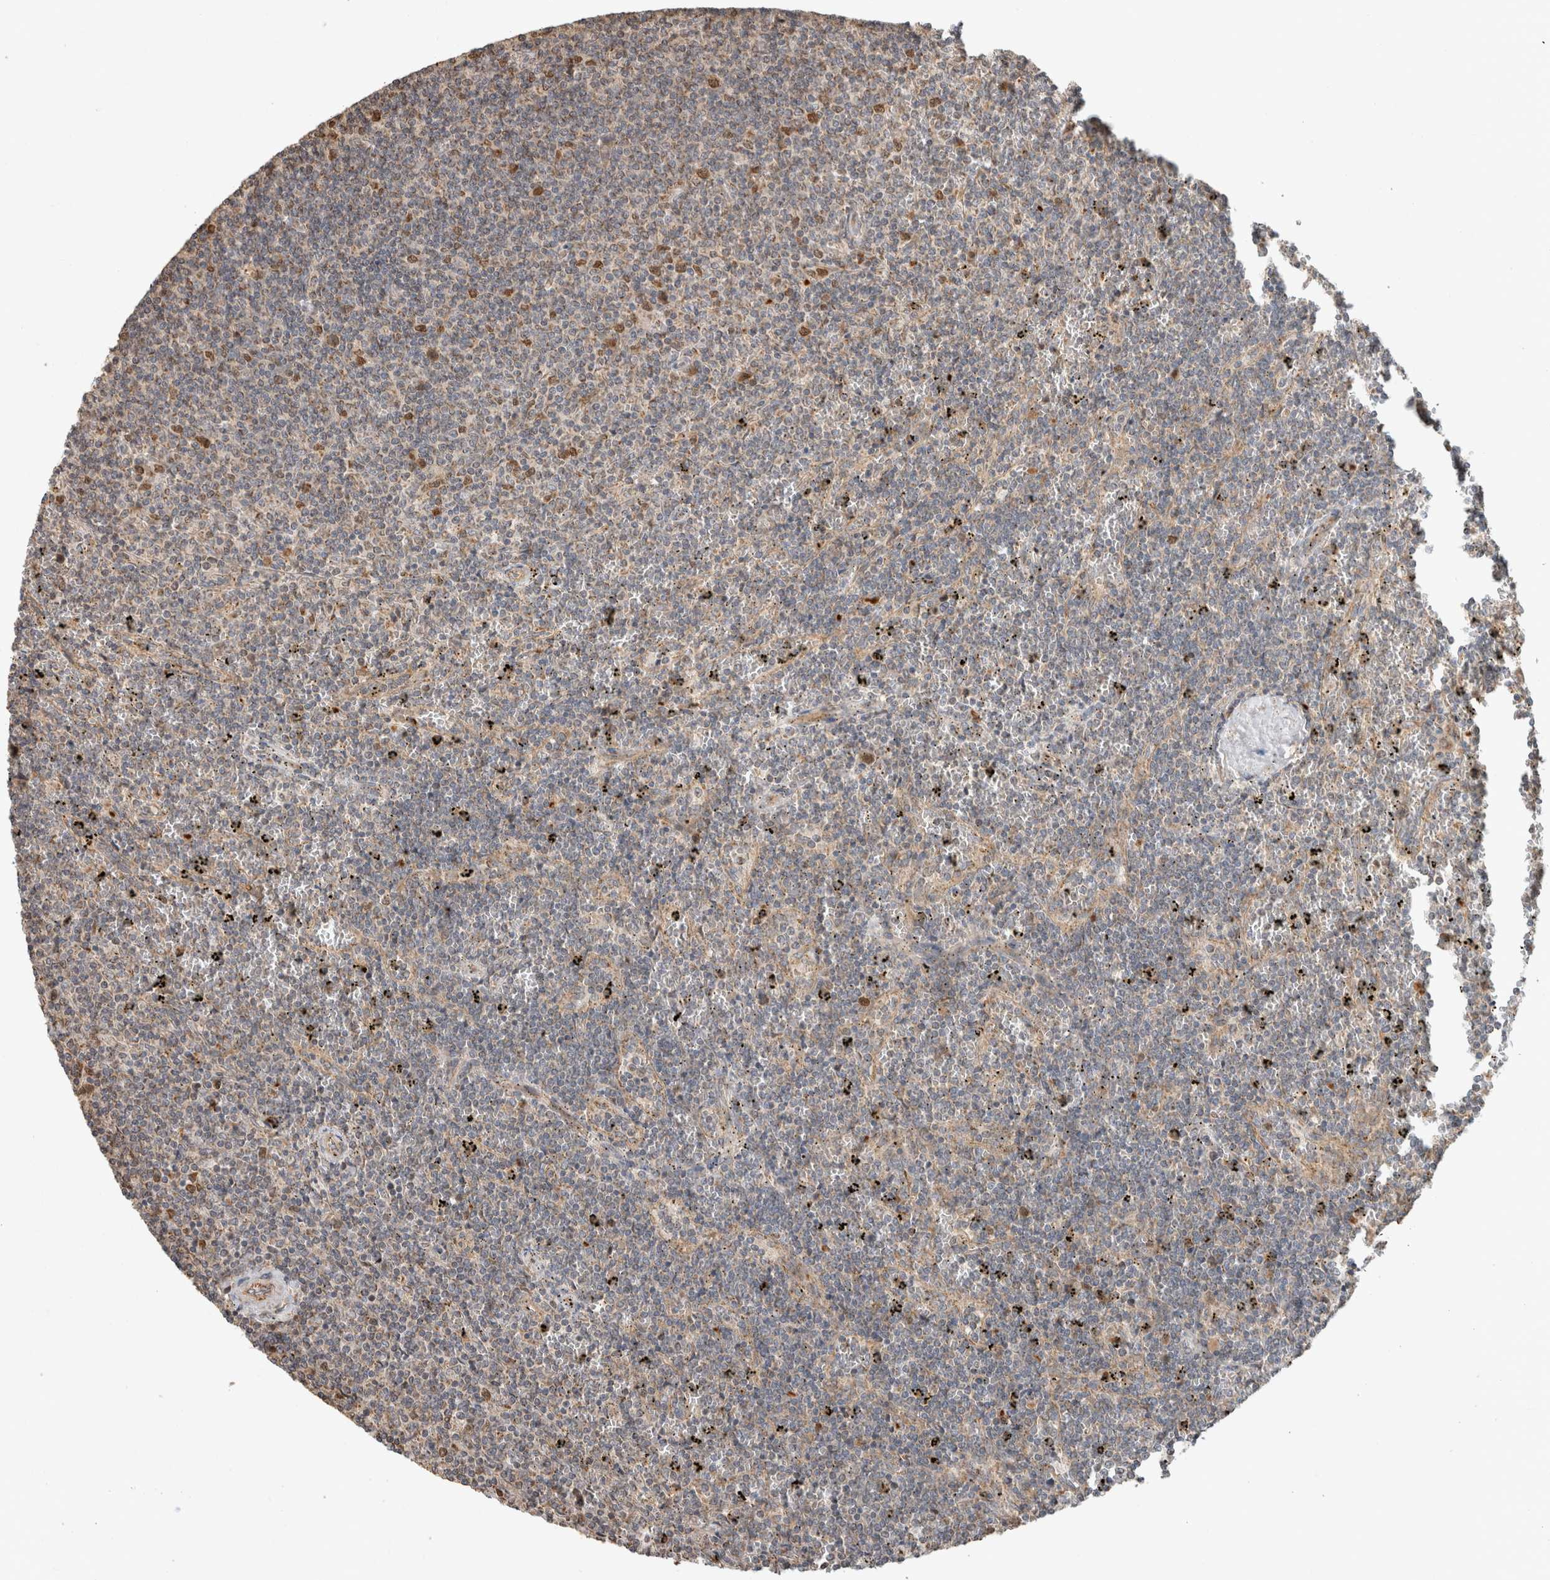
{"staining": {"intensity": "negative", "quantity": "none", "location": "none"}, "tissue": "lymphoma", "cell_type": "Tumor cells", "image_type": "cancer", "snomed": [{"axis": "morphology", "description": "Malignant lymphoma, non-Hodgkin's type, Low grade"}, {"axis": "topography", "description": "Spleen"}], "caption": "There is no significant staining in tumor cells of lymphoma.", "gene": "GINS4", "patient": {"sex": "female", "age": 50}}